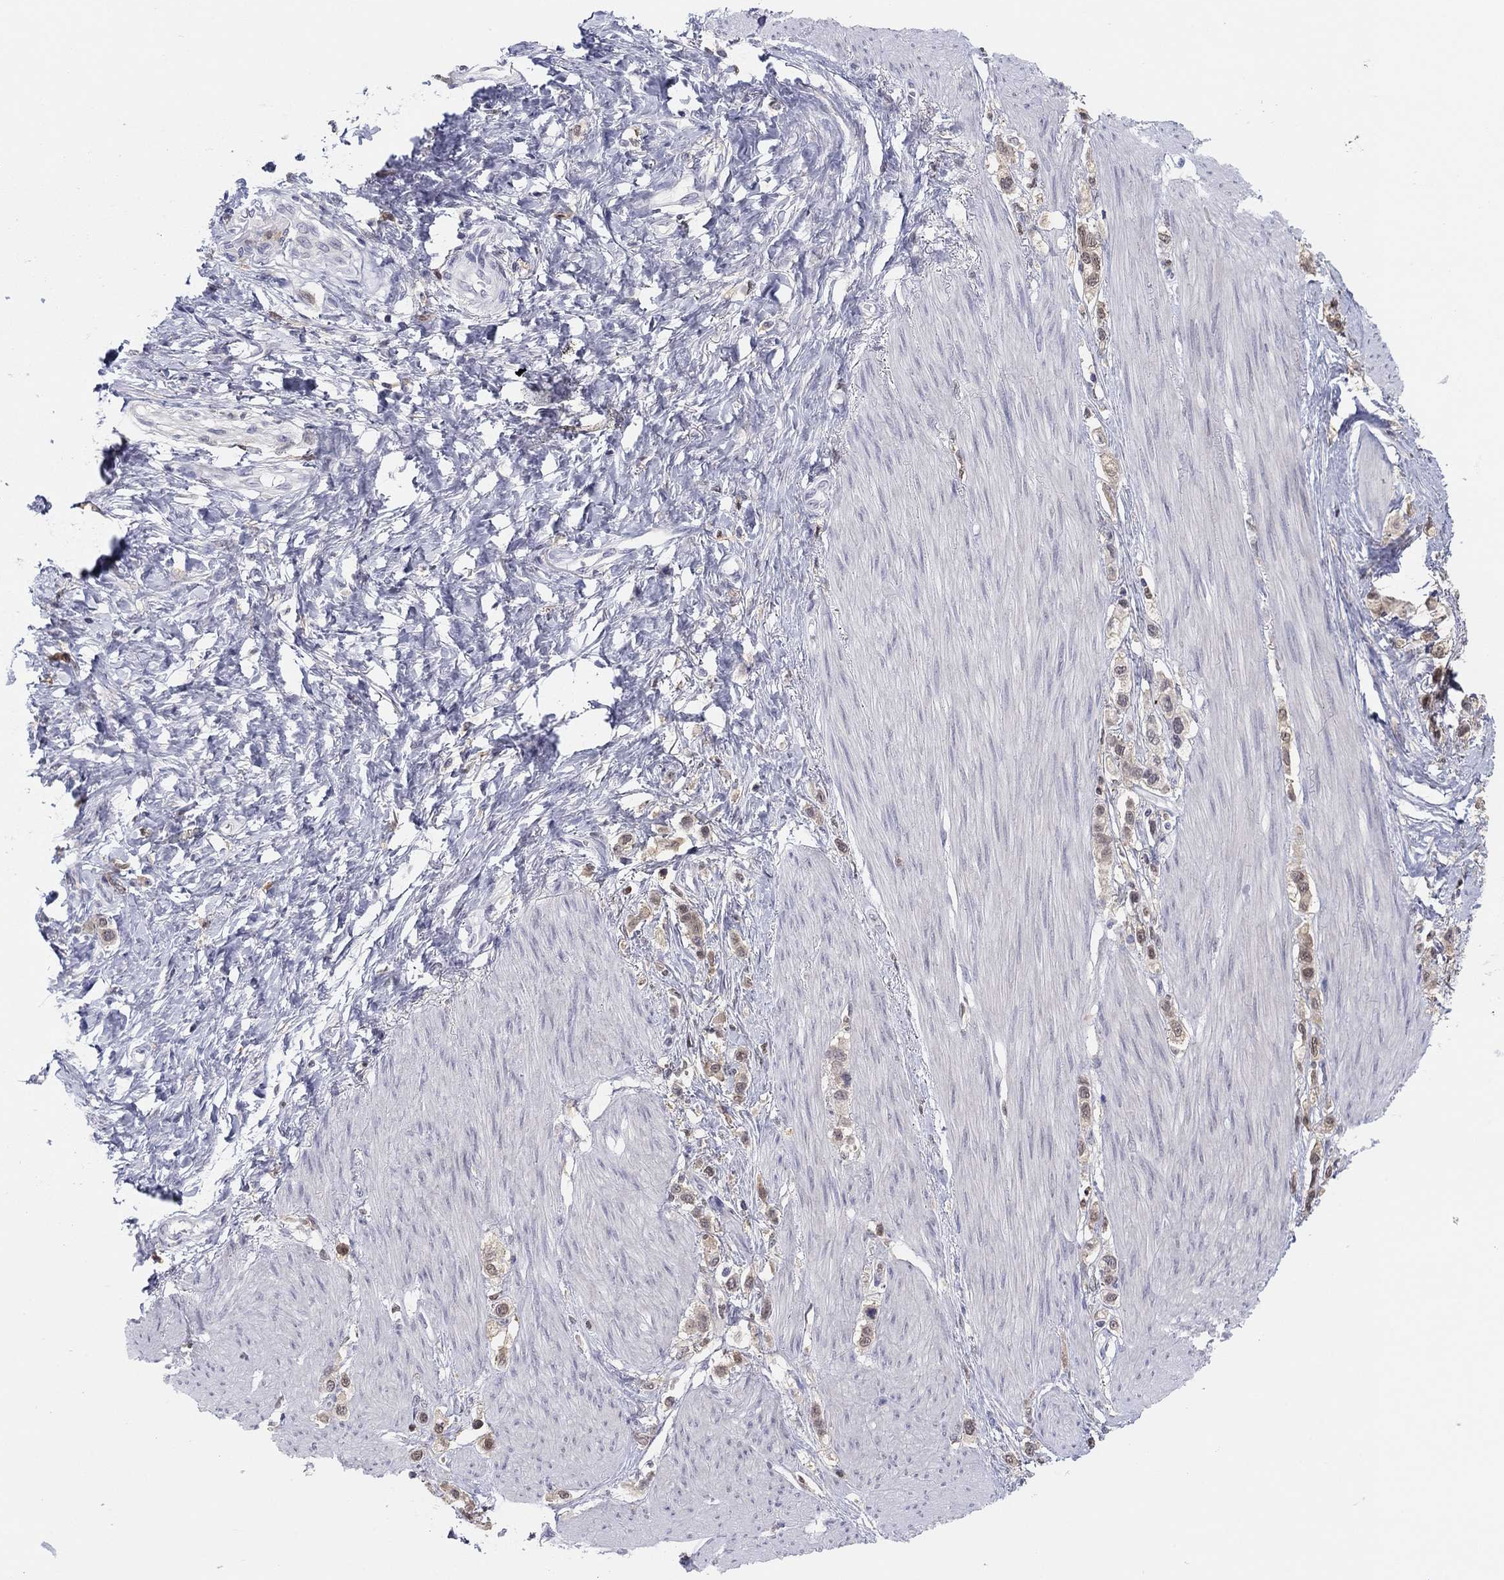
{"staining": {"intensity": "weak", "quantity": "25%-75%", "location": "cytoplasmic/membranous"}, "tissue": "stomach cancer", "cell_type": "Tumor cells", "image_type": "cancer", "snomed": [{"axis": "morphology", "description": "Normal tissue, NOS"}, {"axis": "morphology", "description": "Adenocarcinoma, NOS"}, {"axis": "morphology", "description": "Adenocarcinoma, High grade"}, {"axis": "topography", "description": "Stomach, upper"}, {"axis": "topography", "description": "Stomach"}], "caption": "The micrograph exhibits staining of stomach cancer (high-grade adenocarcinoma), revealing weak cytoplasmic/membranous protein expression (brown color) within tumor cells. Nuclei are stained in blue.", "gene": "PDXK", "patient": {"sex": "female", "age": 65}}